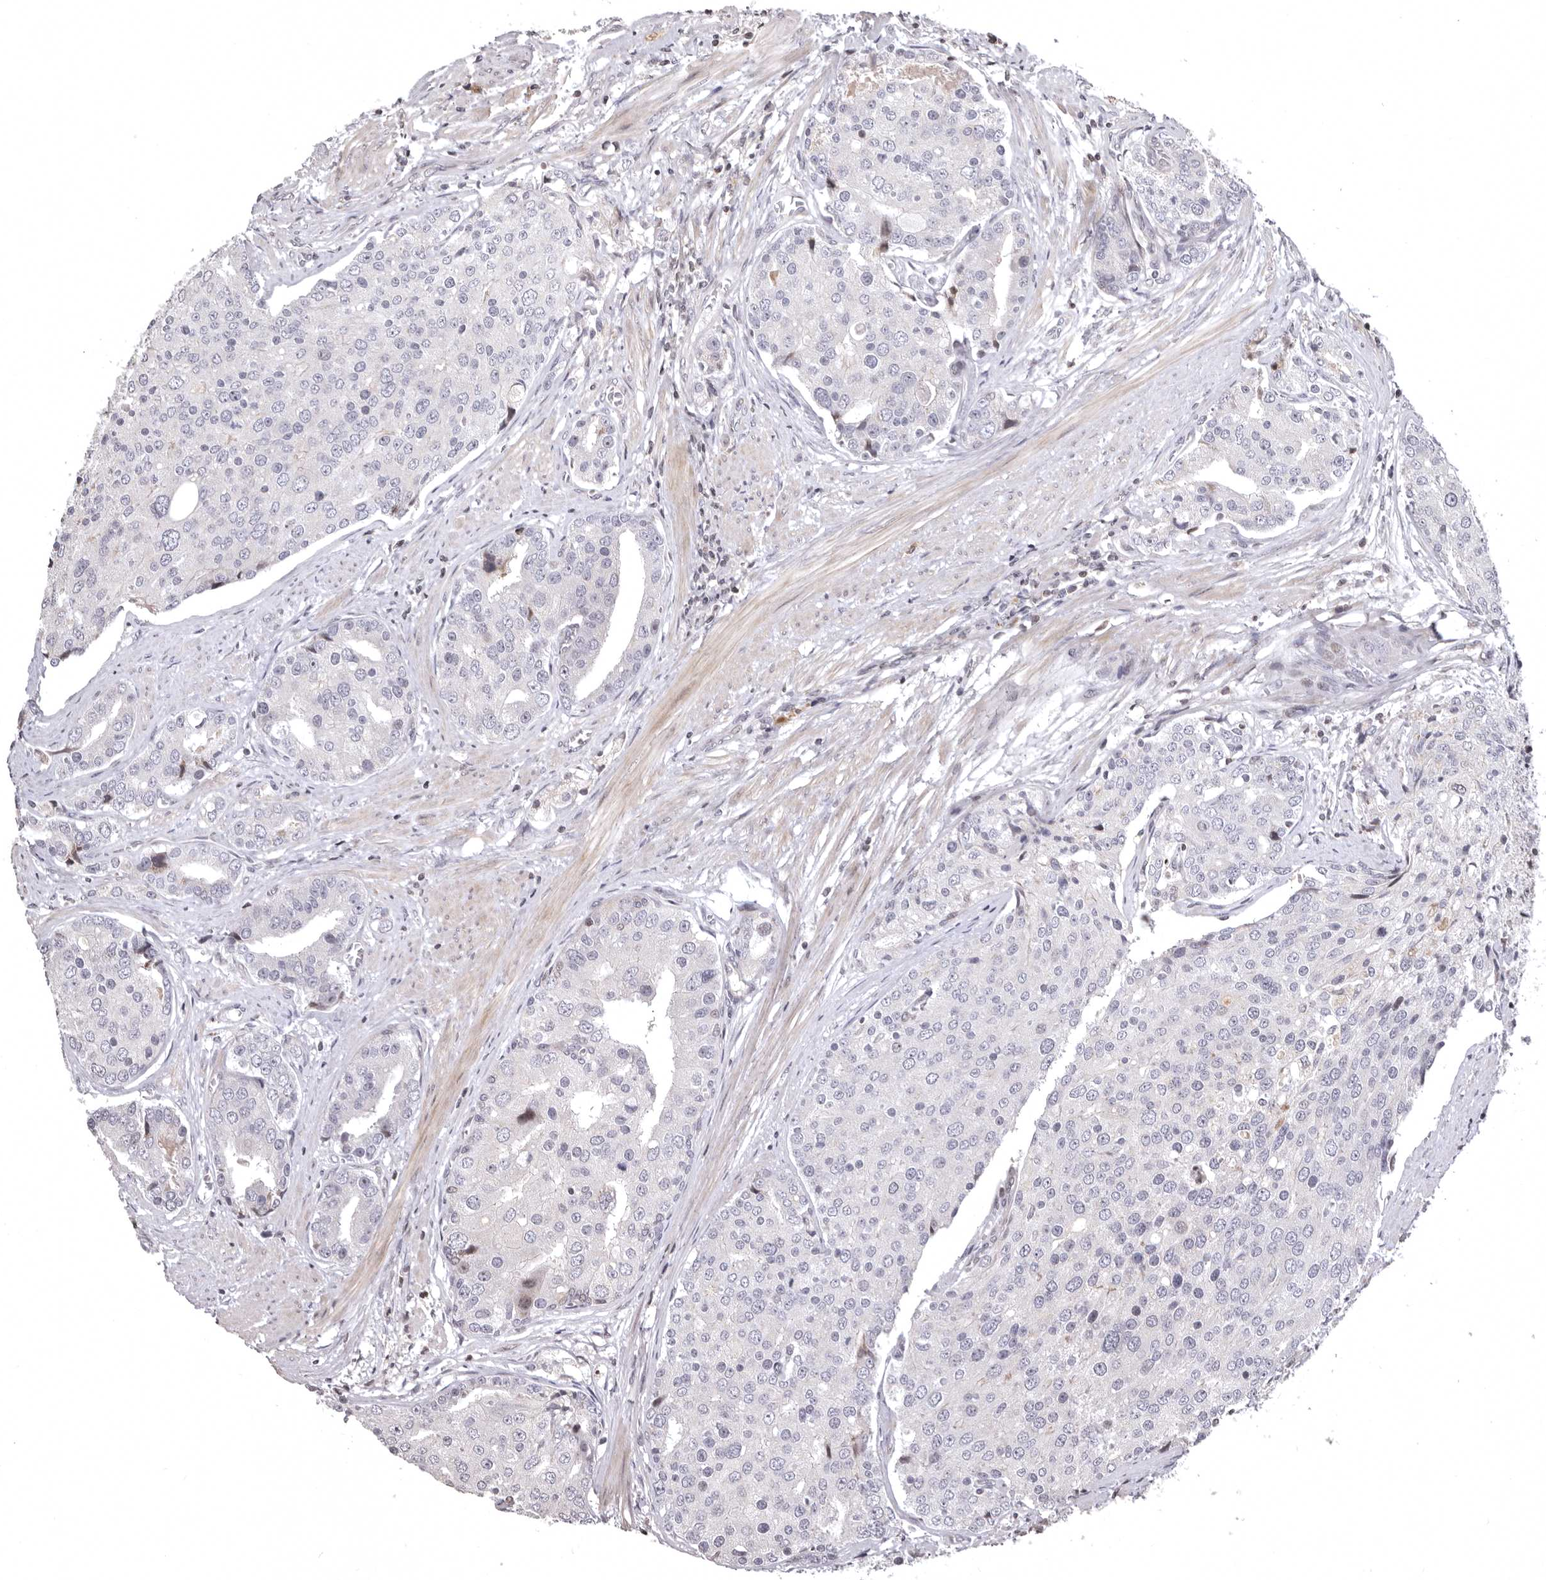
{"staining": {"intensity": "weak", "quantity": "<25%", "location": "nuclear"}, "tissue": "prostate cancer", "cell_type": "Tumor cells", "image_type": "cancer", "snomed": [{"axis": "morphology", "description": "Adenocarcinoma, High grade"}, {"axis": "topography", "description": "Prostate"}], "caption": "An IHC image of high-grade adenocarcinoma (prostate) is shown. There is no staining in tumor cells of high-grade adenocarcinoma (prostate).", "gene": "AZIN1", "patient": {"sex": "male", "age": 50}}